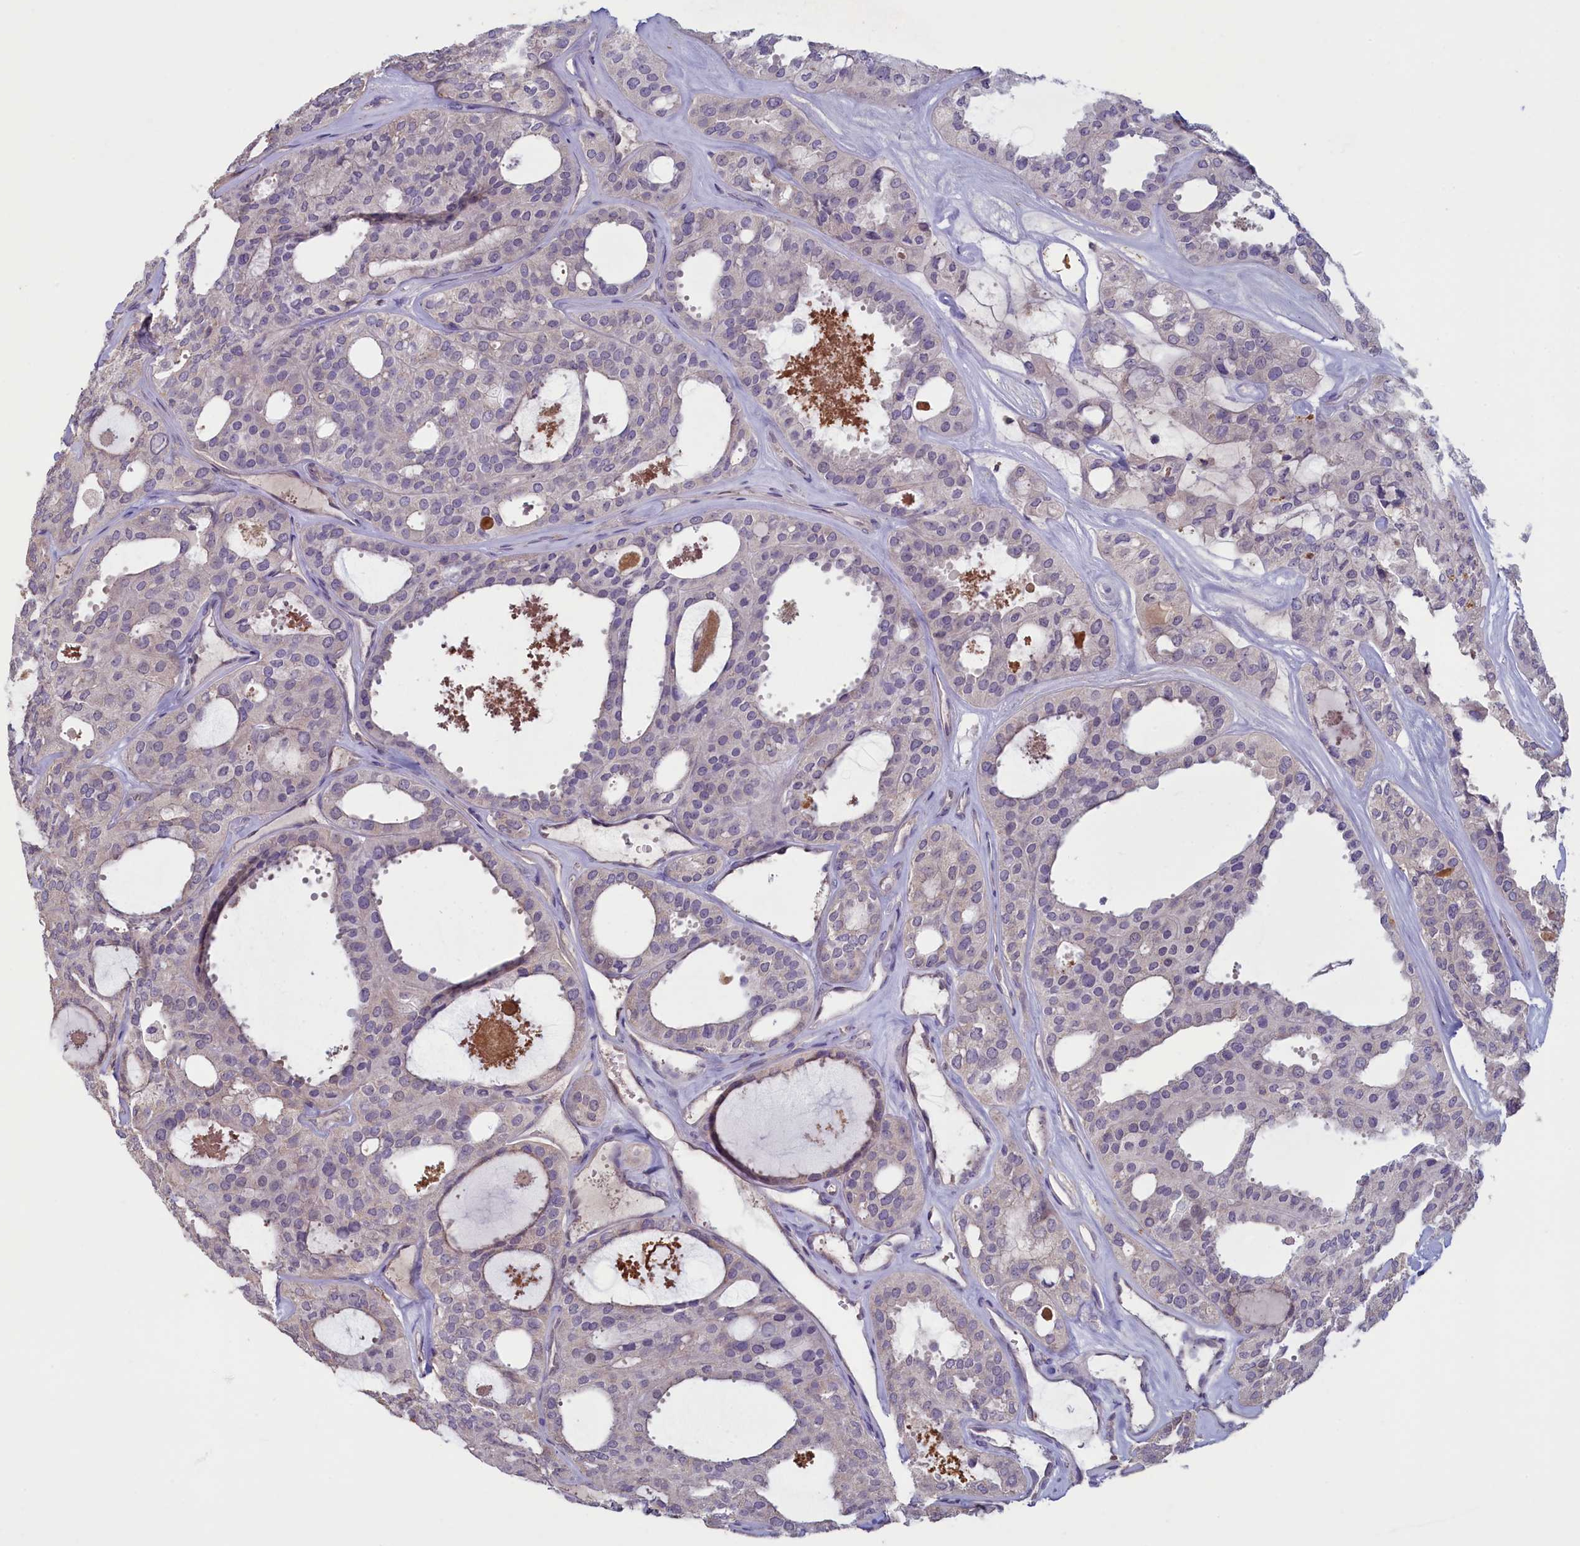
{"staining": {"intensity": "negative", "quantity": "none", "location": "none"}, "tissue": "thyroid cancer", "cell_type": "Tumor cells", "image_type": "cancer", "snomed": [{"axis": "morphology", "description": "Follicular adenoma carcinoma, NOS"}, {"axis": "topography", "description": "Thyroid gland"}], "caption": "This is an immunohistochemistry (IHC) photomicrograph of thyroid follicular adenoma carcinoma. There is no expression in tumor cells.", "gene": "ATF7IP2", "patient": {"sex": "male", "age": 75}}